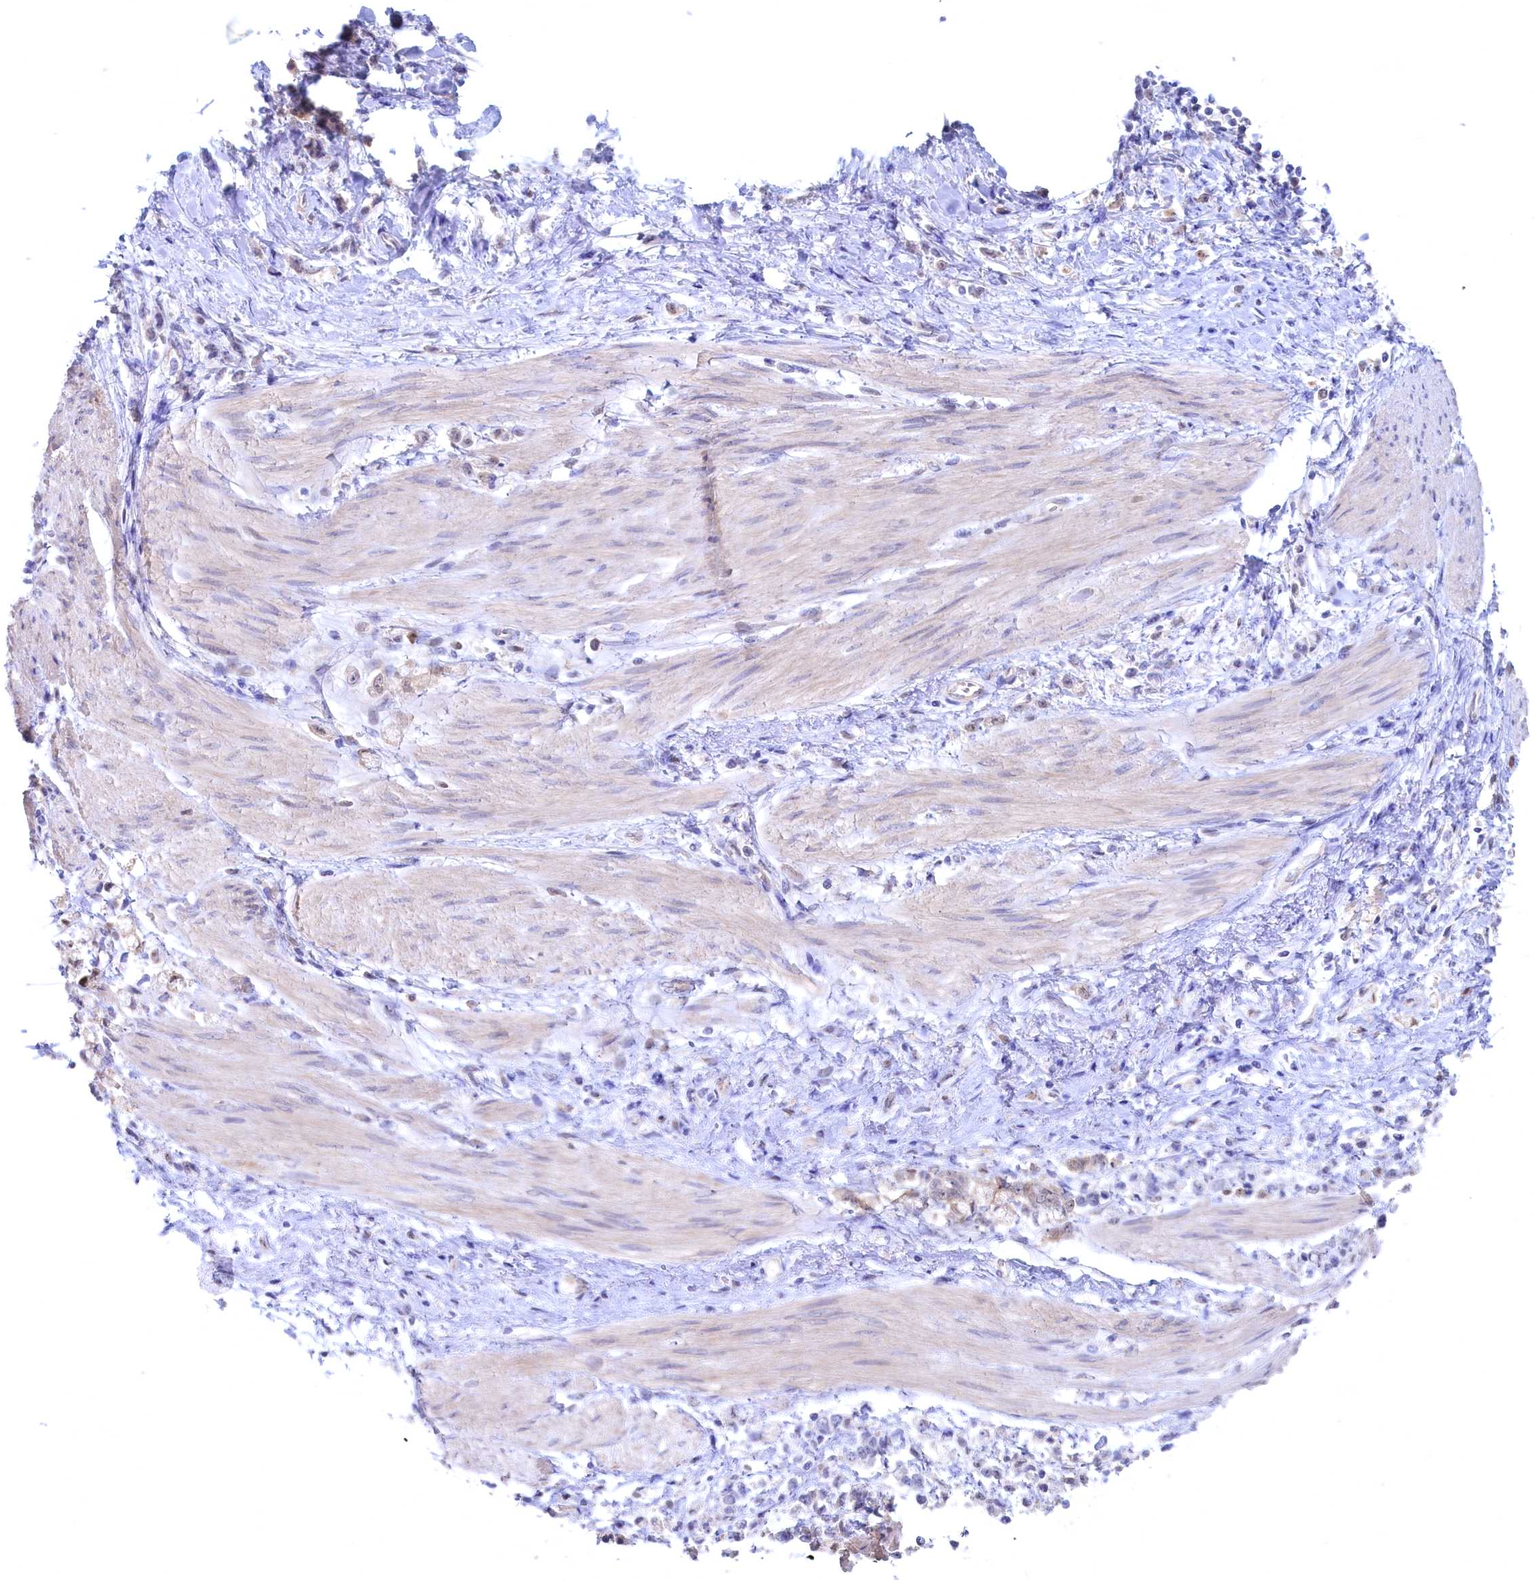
{"staining": {"intensity": "weak", "quantity": "<25%", "location": "nuclear"}, "tissue": "stomach cancer", "cell_type": "Tumor cells", "image_type": "cancer", "snomed": [{"axis": "morphology", "description": "Adenocarcinoma, NOS"}, {"axis": "topography", "description": "Stomach"}], "caption": "Tumor cells show no significant staining in adenocarcinoma (stomach). (Stains: DAB (3,3'-diaminobenzidine) immunohistochemistry with hematoxylin counter stain, Microscopy: brightfield microscopy at high magnification).", "gene": "C11orf54", "patient": {"sex": "female", "age": 60}}